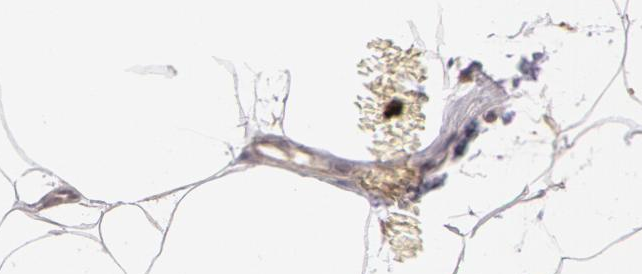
{"staining": {"intensity": "moderate", "quantity": ">75%", "location": "cytoplasmic/membranous"}, "tissue": "adipose tissue", "cell_type": "Adipocytes", "image_type": "normal", "snomed": [{"axis": "morphology", "description": "Normal tissue, NOS"}, {"axis": "morphology", "description": "Duct carcinoma"}, {"axis": "topography", "description": "Breast"}, {"axis": "topography", "description": "Adipose tissue"}], "caption": "This micrograph reveals IHC staining of unremarkable human adipose tissue, with medium moderate cytoplasmic/membranous expression in about >75% of adipocytes.", "gene": "AHSA1", "patient": {"sex": "female", "age": 37}}